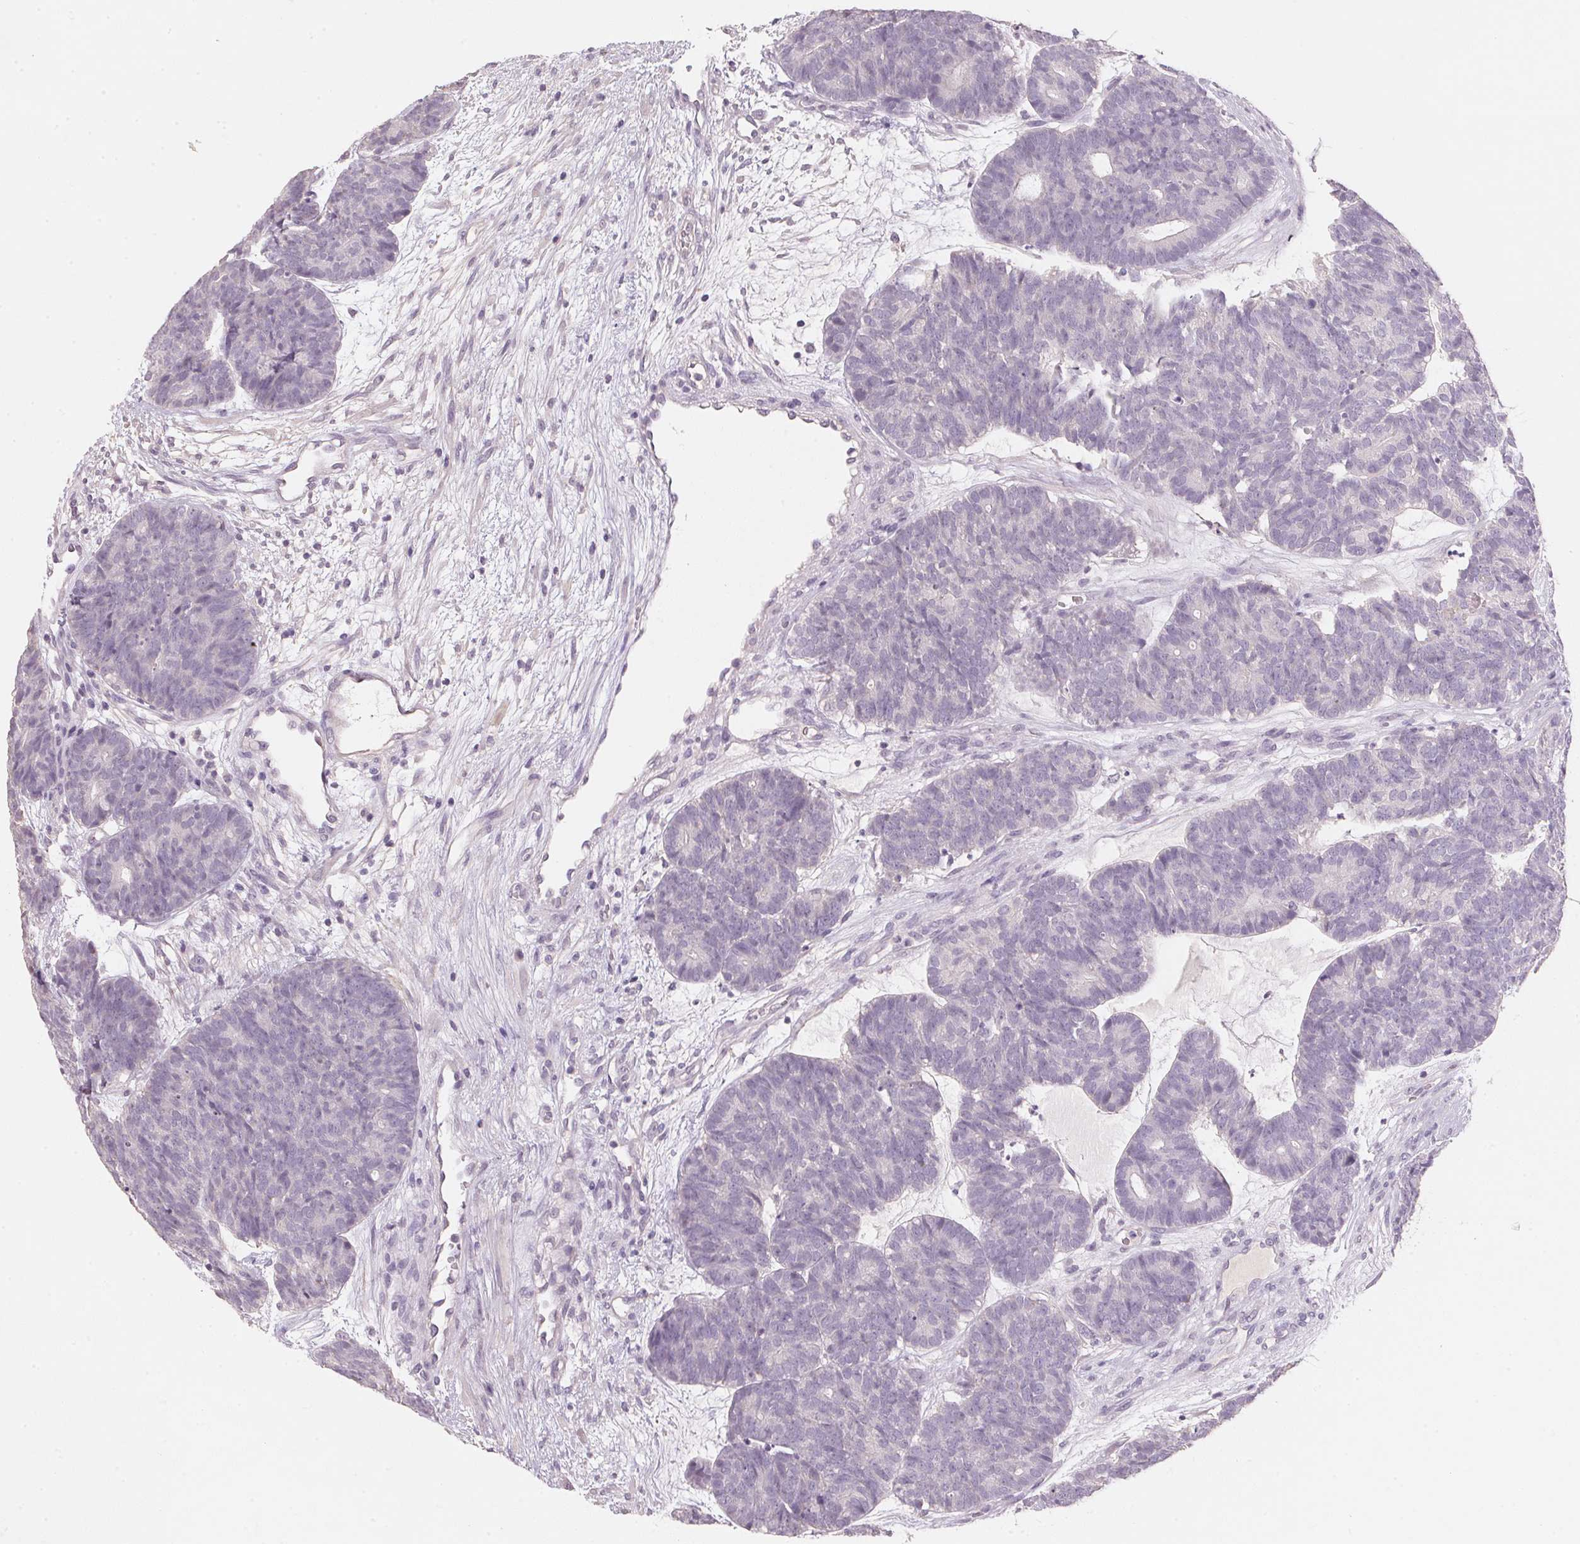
{"staining": {"intensity": "negative", "quantity": "none", "location": "none"}, "tissue": "head and neck cancer", "cell_type": "Tumor cells", "image_type": "cancer", "snomed": [{"axis": "morphology", "description": "Adenocarcinoma, NOS"}, {"axis": "topography", "description": "Head-Neck"}], "caption": "Immunohistochemical staining of human adenocarcinoma (head and neck) reveals no significant expression in tumor cells.", "gene": "CXCL5", "patient": {"sex": "female", "age": 81}}